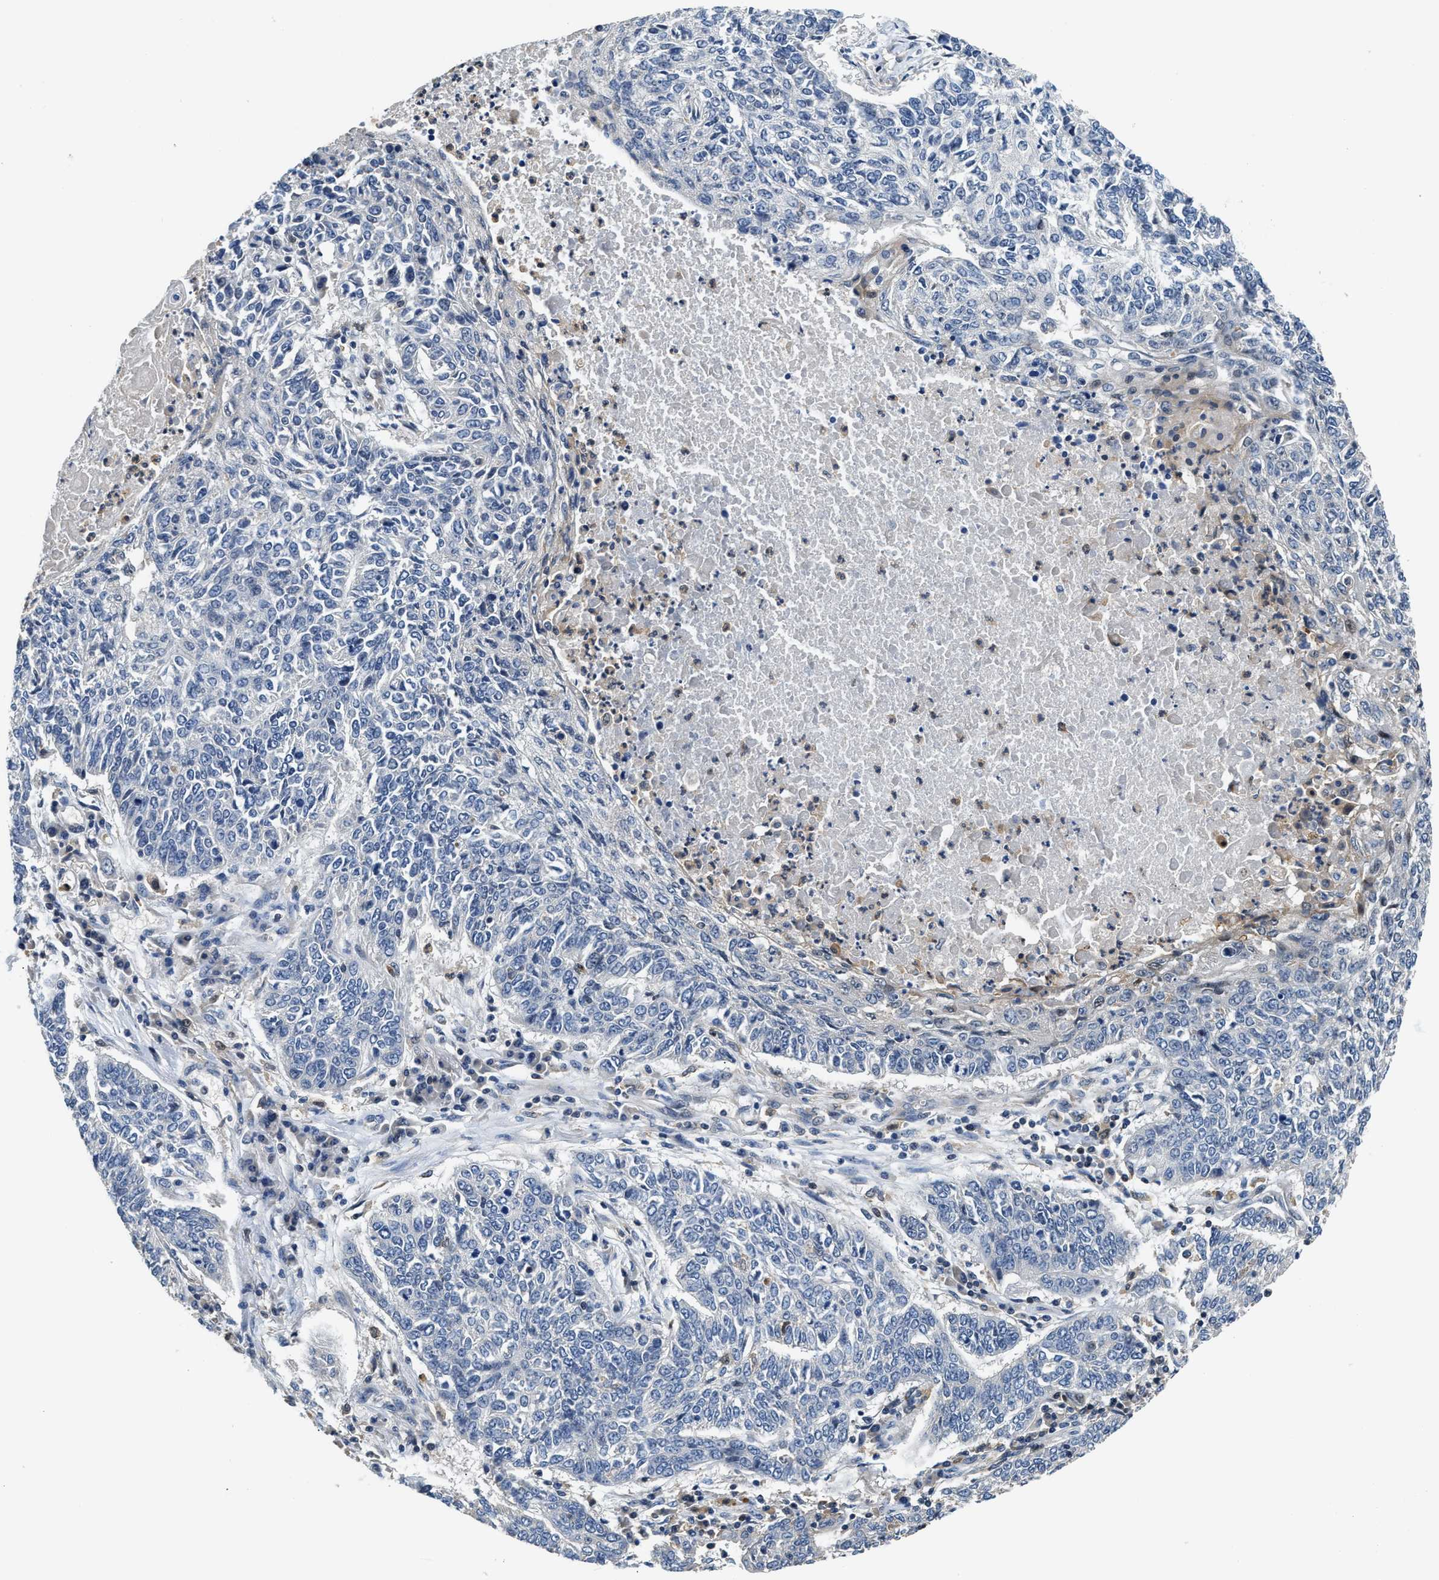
{"staining": {"intensity": "negative", "quantity": "none", "location": "none"}, "tissue": "lung cancer", "cell_type": "Tumor cells", "image_type": "cancer", "snomed": [{"axis": "morphology", "description": "Normal tissue, NOS"}, {"axis": "morphology", "description": "Squamous cell carcinoma, NOS"}, {"axis": "topography", "description": "Cartilage tissue"}, {"axis": "topography", "description": "Bronchus"}, {"axis": "topography", "description": "Lung"}], "caption": "Tumor cells show no significant expression in lung cancer.", "gene": "OSTF1", "patient": {"sex": "female", "age": 49}}